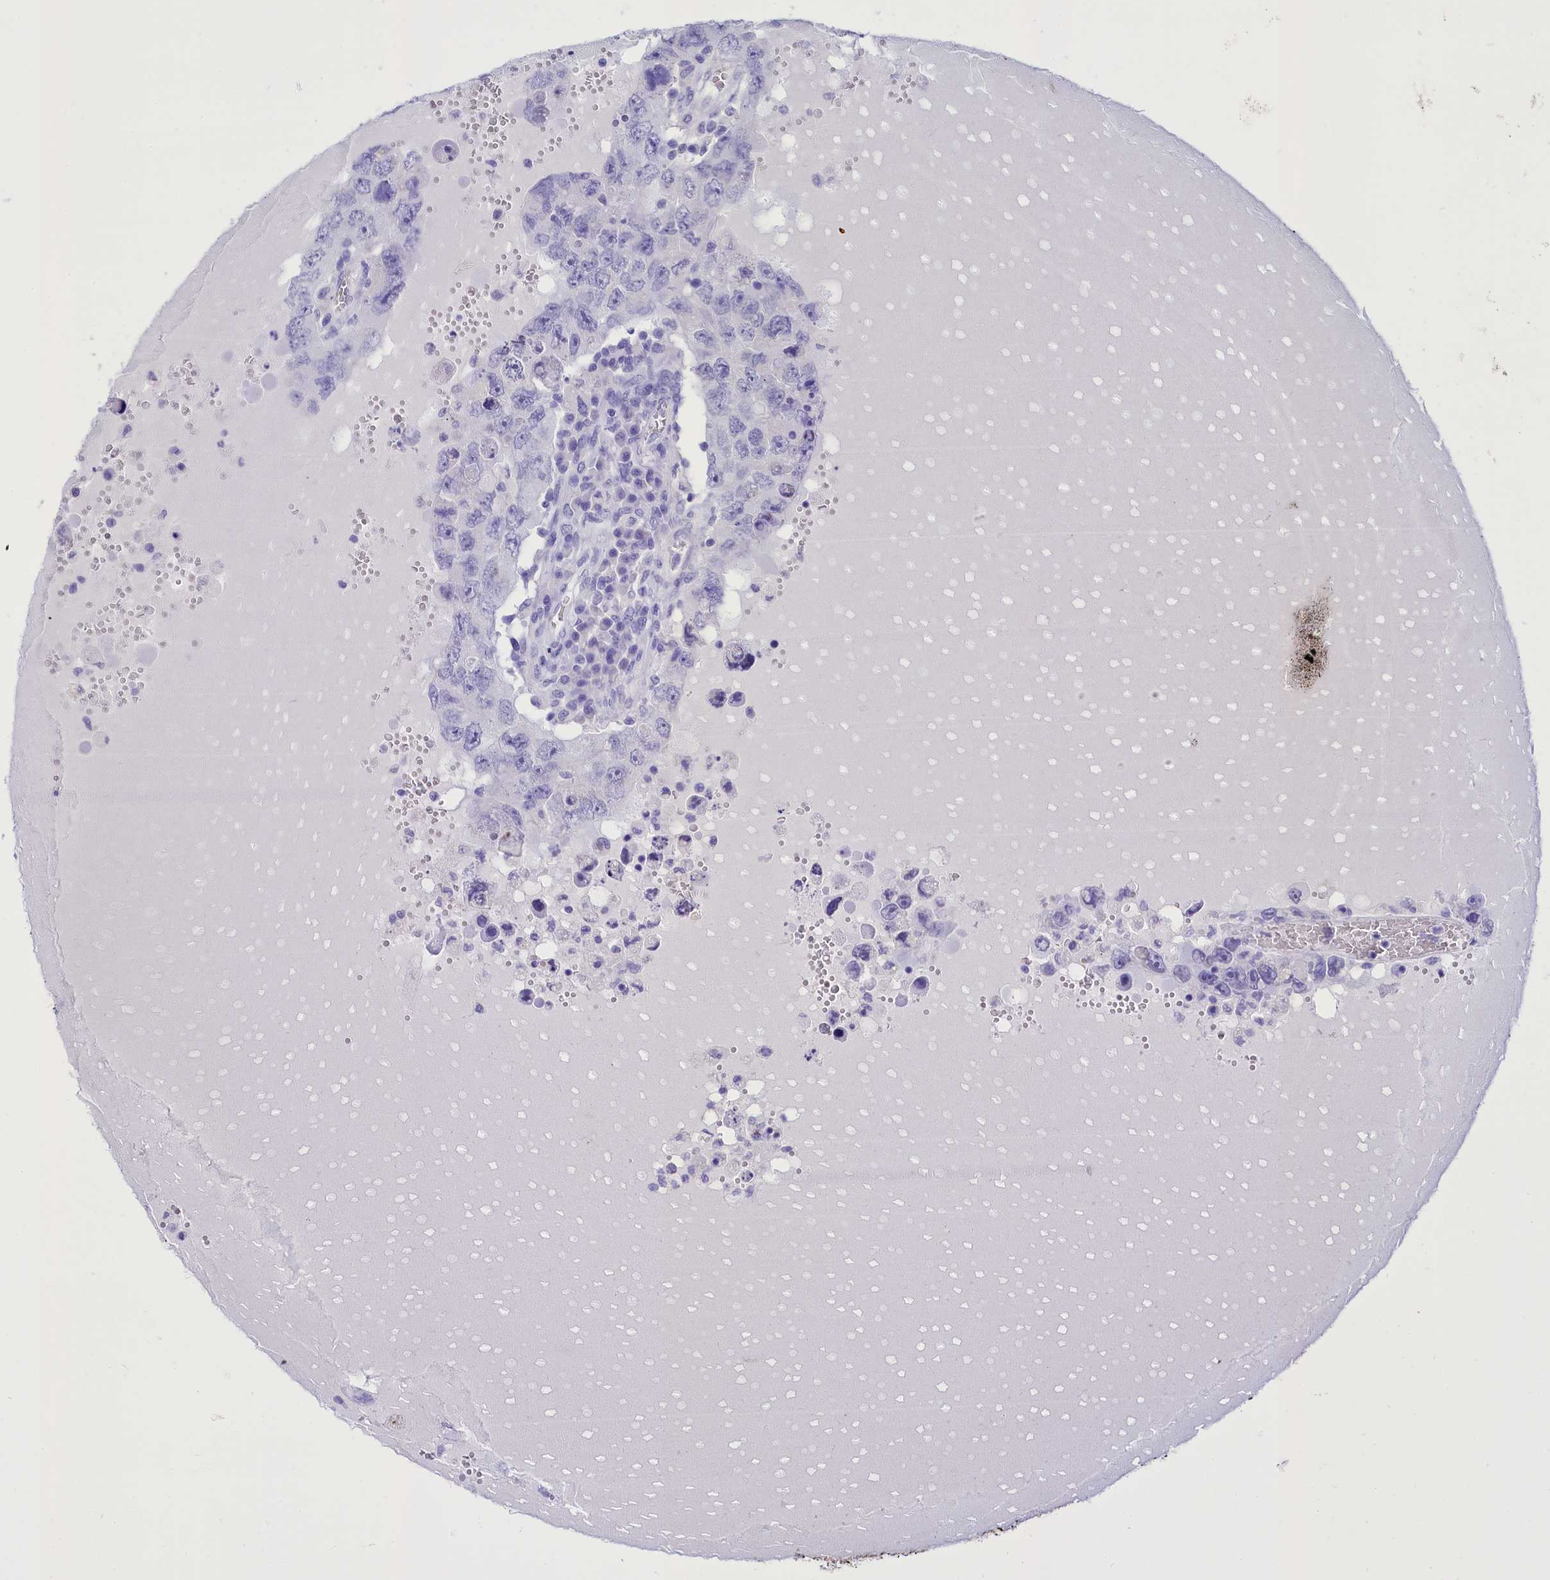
{"staining": {"intensity": "negative", "quantity": "none", "location": "none"}, "tissue": "testis cancer", "cell_type": "Tumor cells", "image_type": "cancer", "snomed": [{"axis": "morphology", "description": "Carcinoma, Embryonal, NOS"}, {"axis": "topography", "description": "Testis"}], "caption": "IHC of testis embryonal carcinoma displays no positivity in tumor cells.", "gene": "TTC36", "patient": {"sex": "male", "age": 26}}